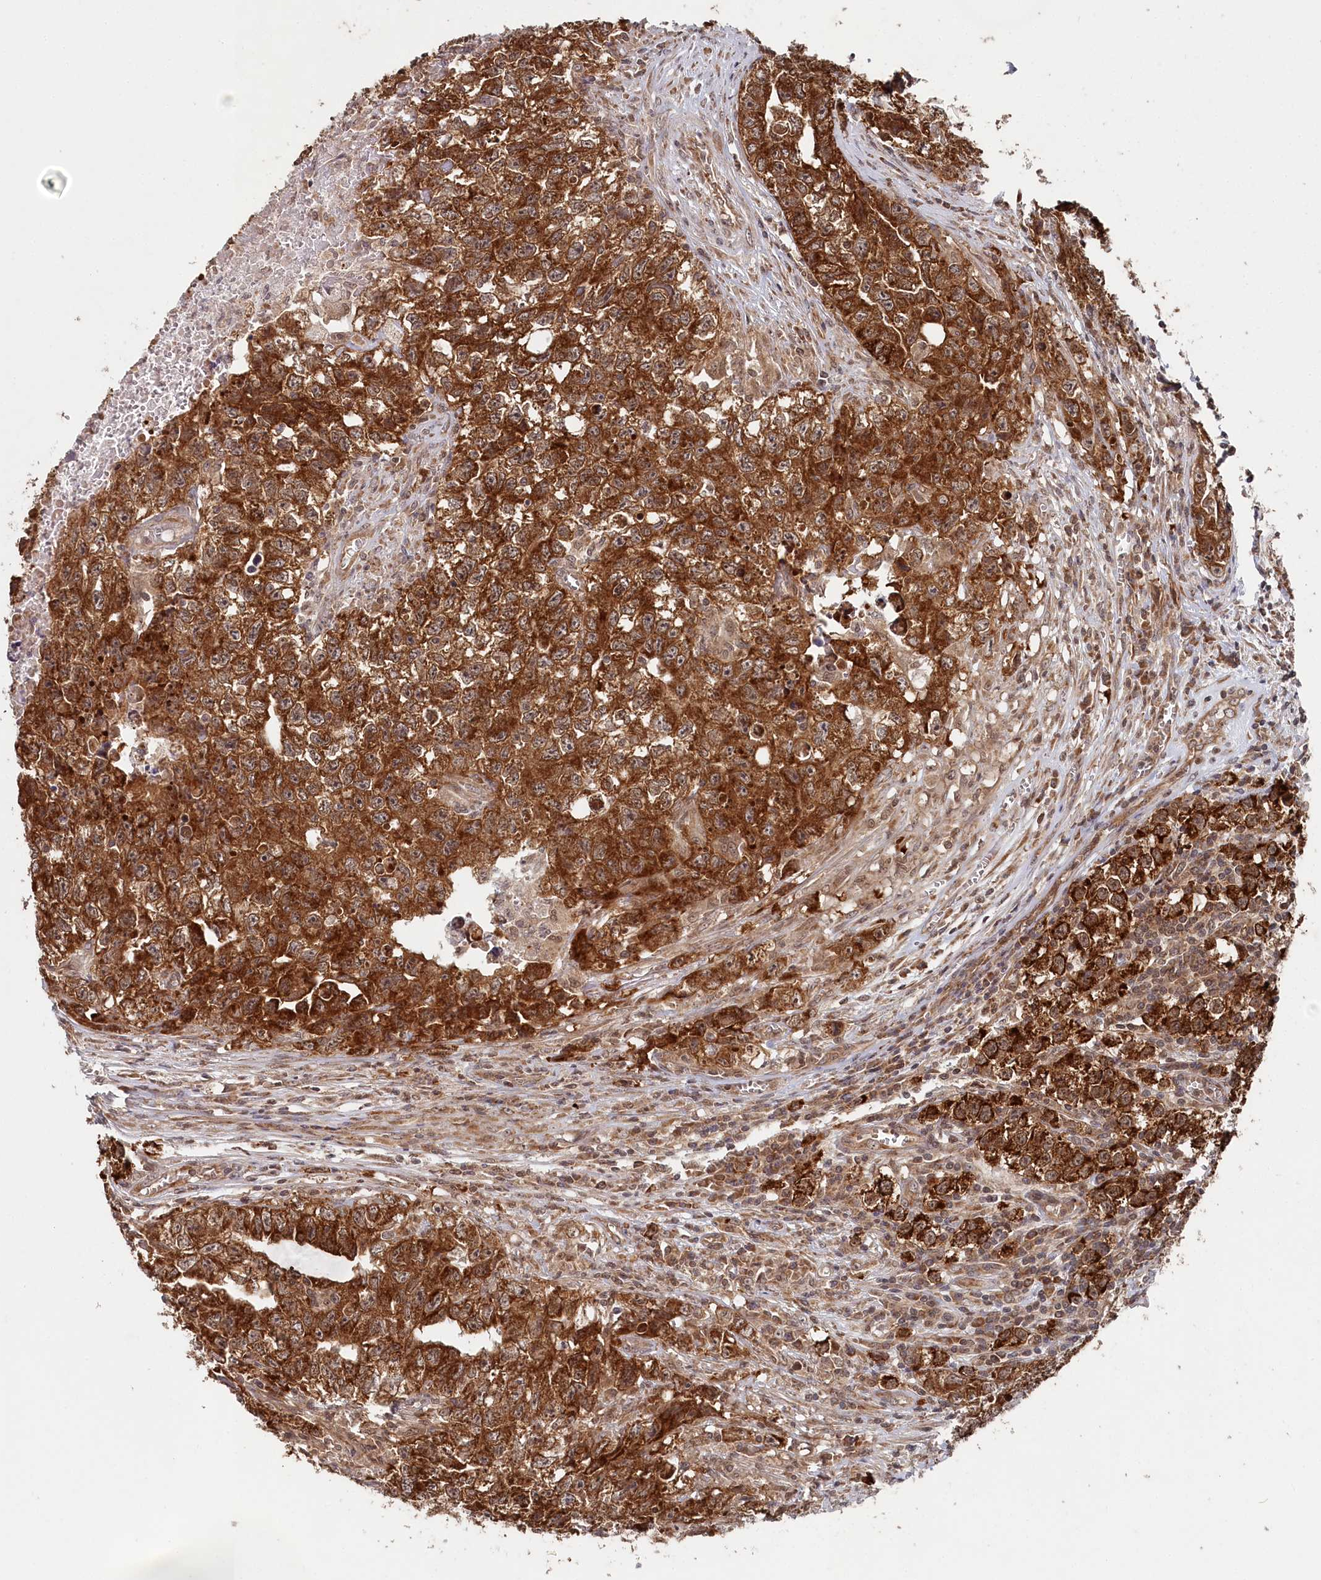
{"staining": {"intensity": "strong", "quantity": ">75%", "location": "cytoplasmic/membranous"}, "tissue": "testis cancer", "cell_type": "Tumor cells", "image_type": "cancer", "snomed": [{"axis": "morphology", "description": "Seminoma, NOS"}, {"axis": "morphology", "description": "Carcinoma, Embryonal, NOS"}, {"axis": "topography", "description": "Testis"}], "caption": "IHC (DAB) staining of testis cancer (seminoma) reveals strong cytoplasmic/membranous protein staining in approximately >75% of tumor cells.", "gene": "WAPL", "patient": {"sex": "male", "age": 43}}